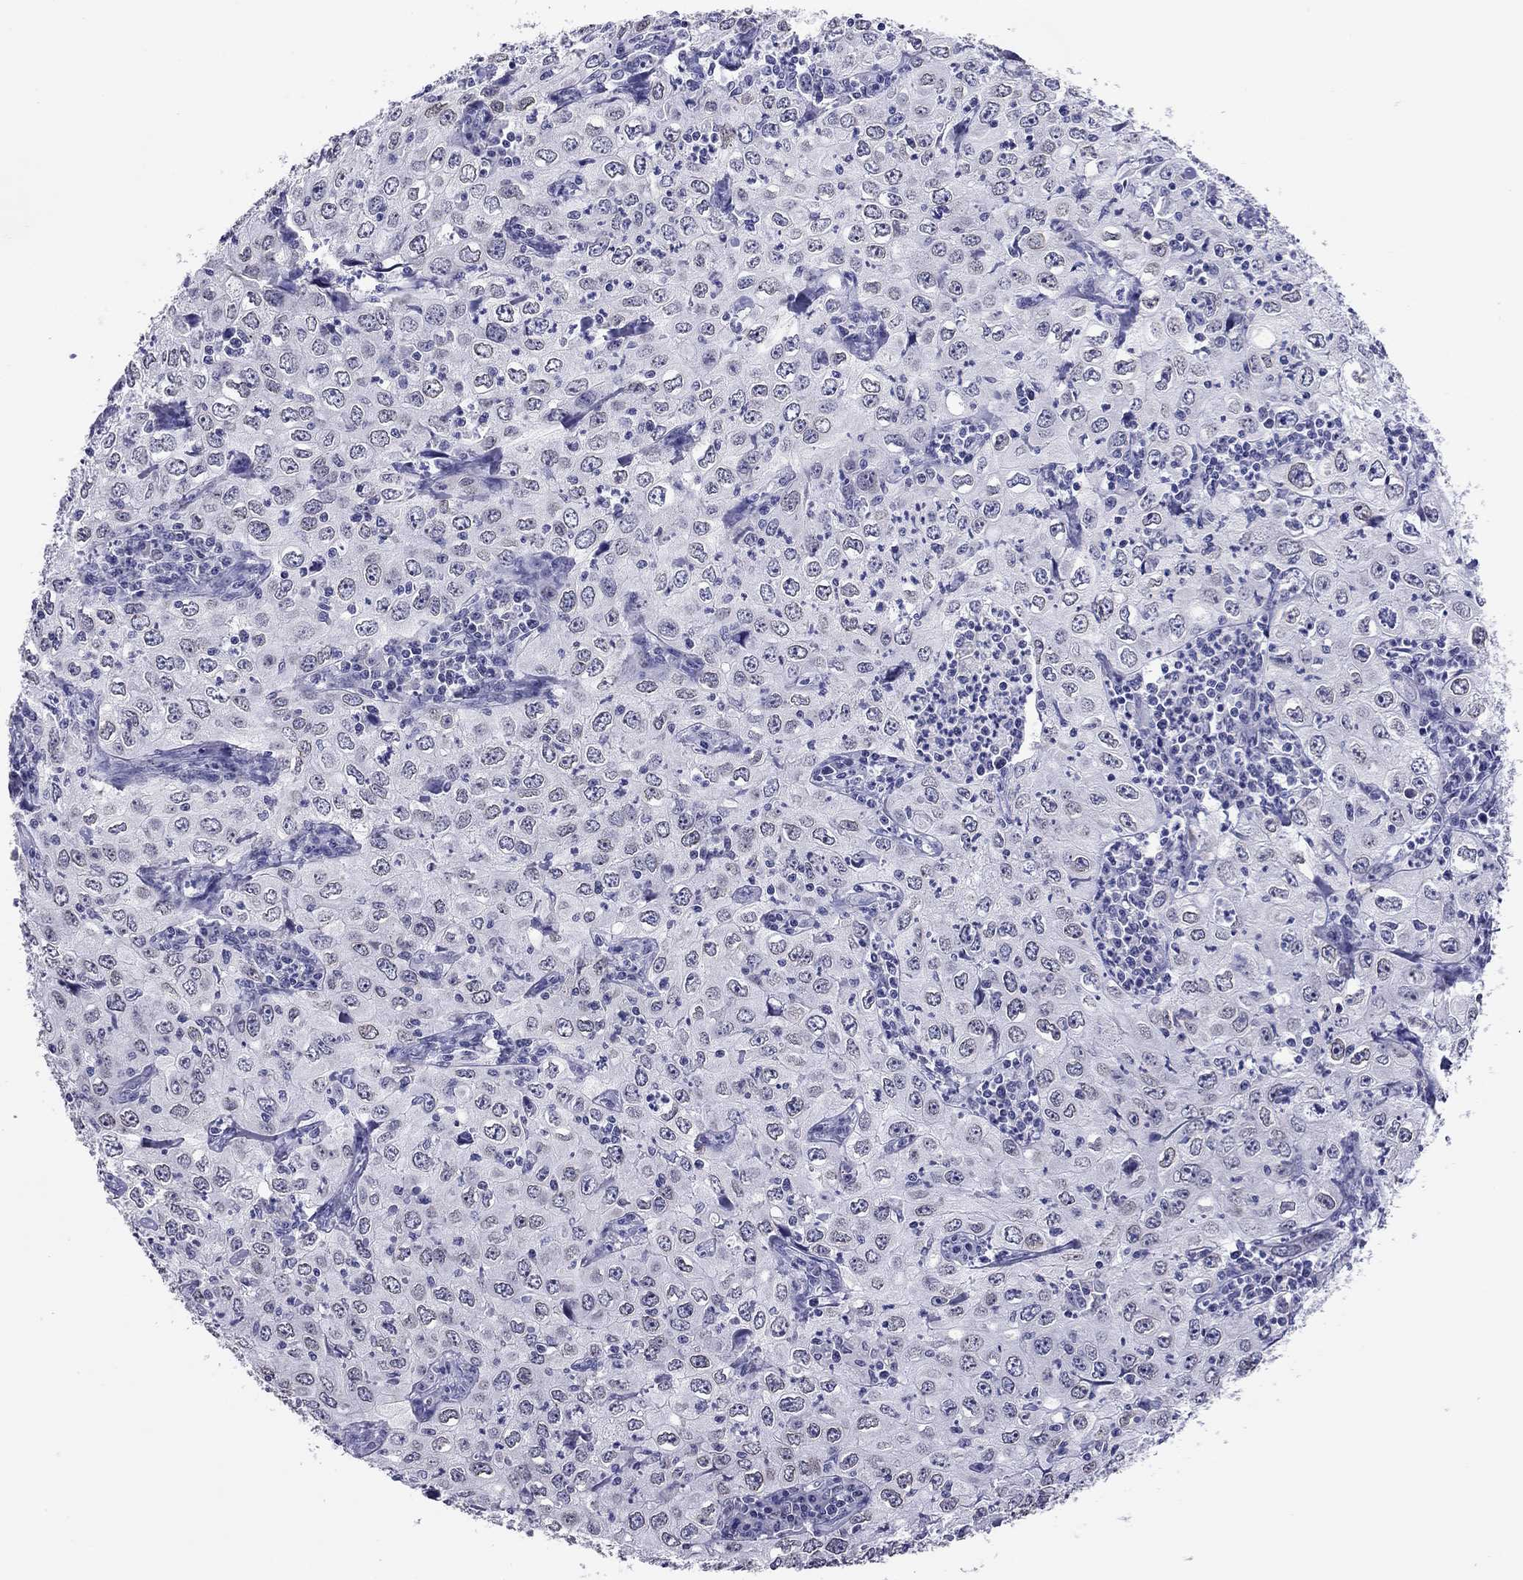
{"staining": {"intensity": "negative", "quantity": "none", "location": "none"}, "tissue": "cervical cancer", "cell_type": "Tumor cells", "image_type": "cancer", "snomed": [{"axis": "morphology", "description": "Squamous cell carcinoma, NOS"}, {"axis": "topography", "description": "Cervix"}], "caption": "Immunohistochemistry (IHC) micrograph of neoplastic tissue: cervical cancer (squamous cell carcinoma) stained with DAB (3,3'-diaminobenzidine) reveals no significant protein positivity in tumor cells. (DAB (3,3'-diaminobenzidine) immunohistochemistry, high magnification).", "gene": "ARMC12", "patient": {"sex": "female", "age": 24}}